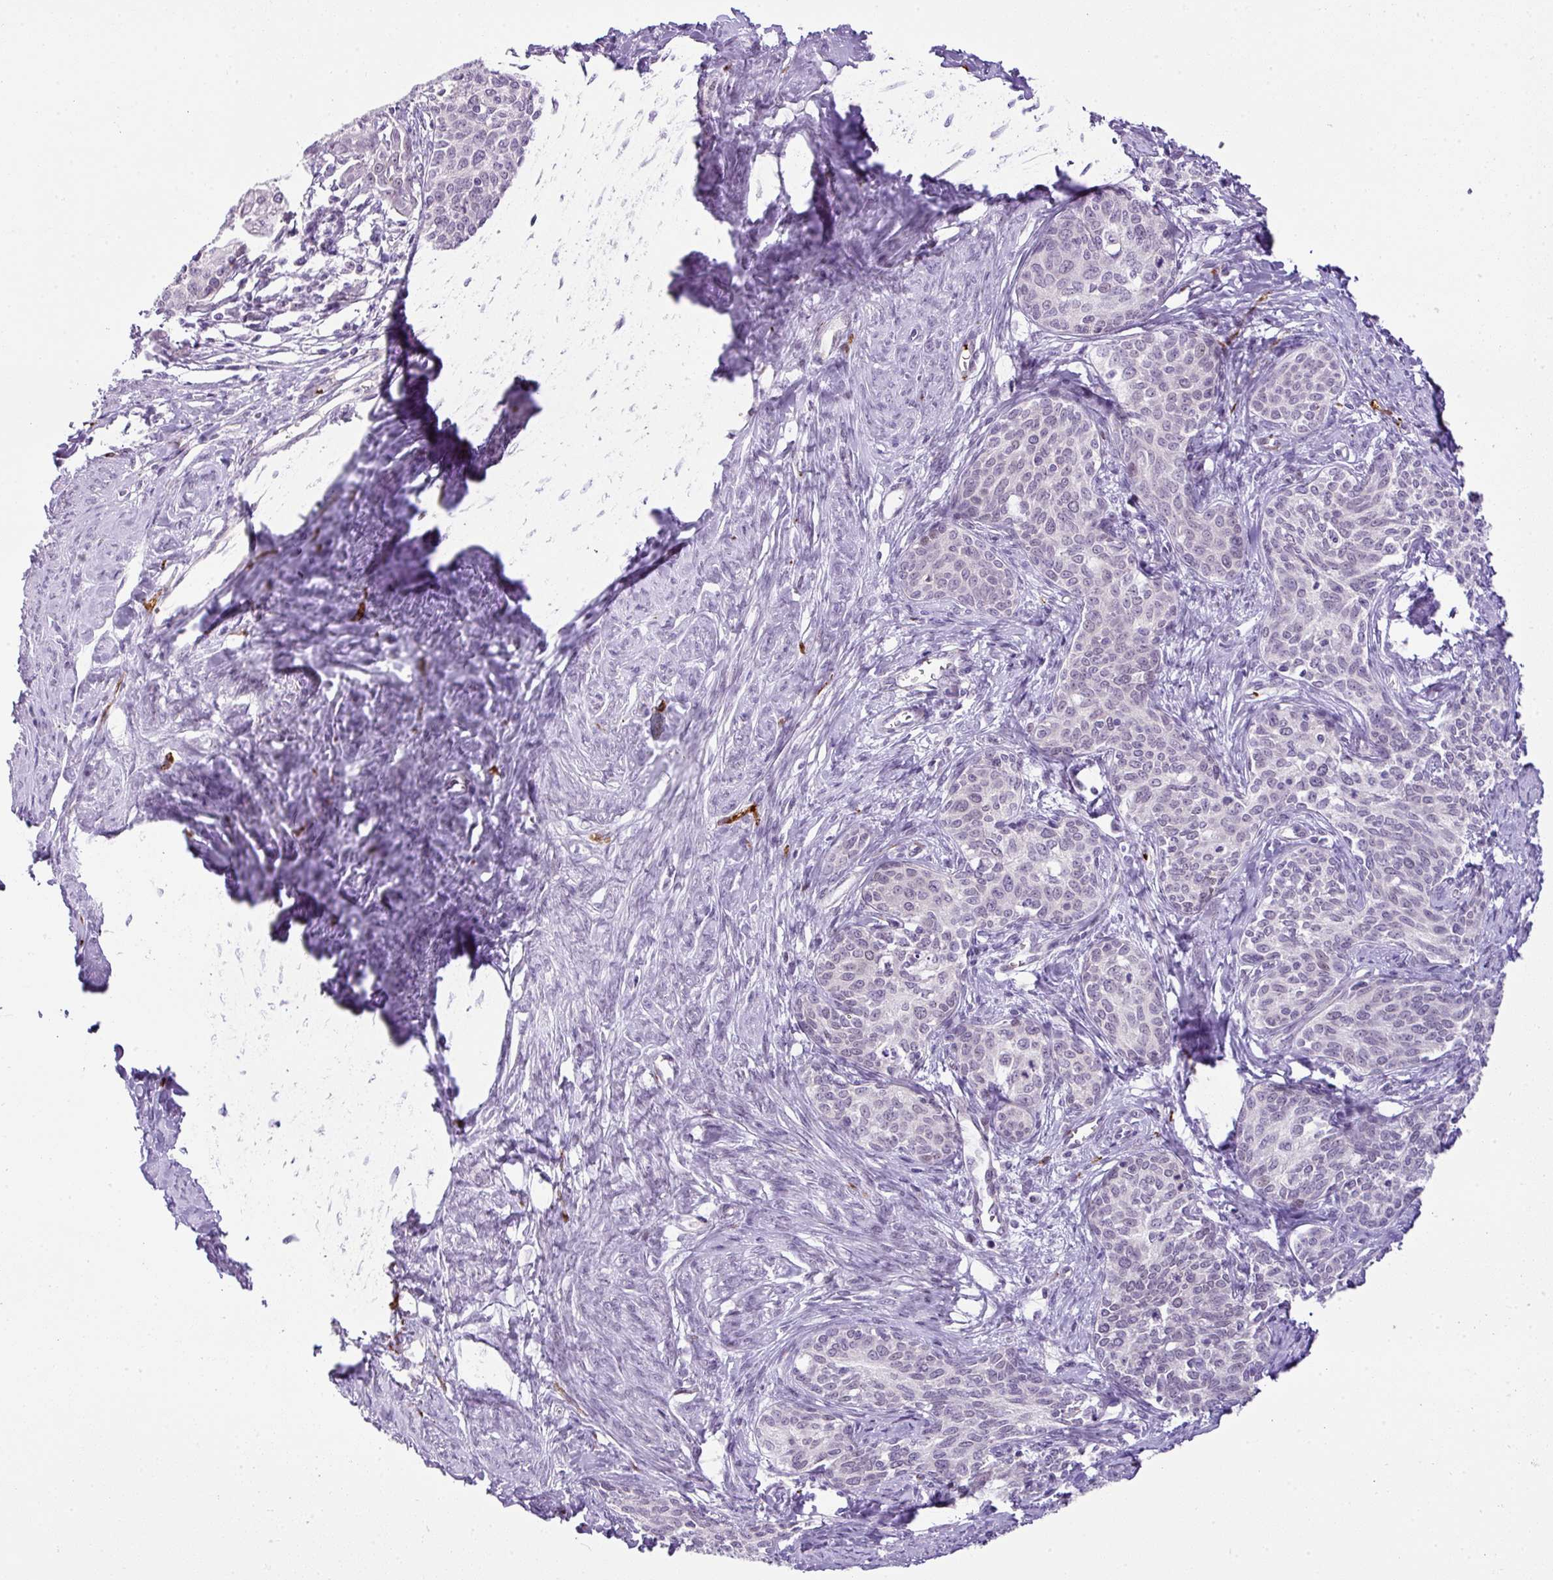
{"staining": {"intensity": "negative", "quantity": "none", "location": "none"}, "tissue": "cervical cancer", "cell_type": "Tumor cells", "image_type": "cancer", "snomed": [{"axis": "morphology", "description": "Squamous cell carcinoma, NOS"}, {"axis": "morphology", "description": "Adenocarcinoma, NOS"}, {"axis": "topography", "description": "Cervix"}], "caption": "High power microscopy histopathology image of an IHC photomicrograph of cervical adenocarcinoma, revealing no significant staining in tumor cells. (Immunohistochemistry (ihc), brightfield microscopy, high magnification).", "gene": "CMTM5", "patient": {"sex": "female", "age": 52}}